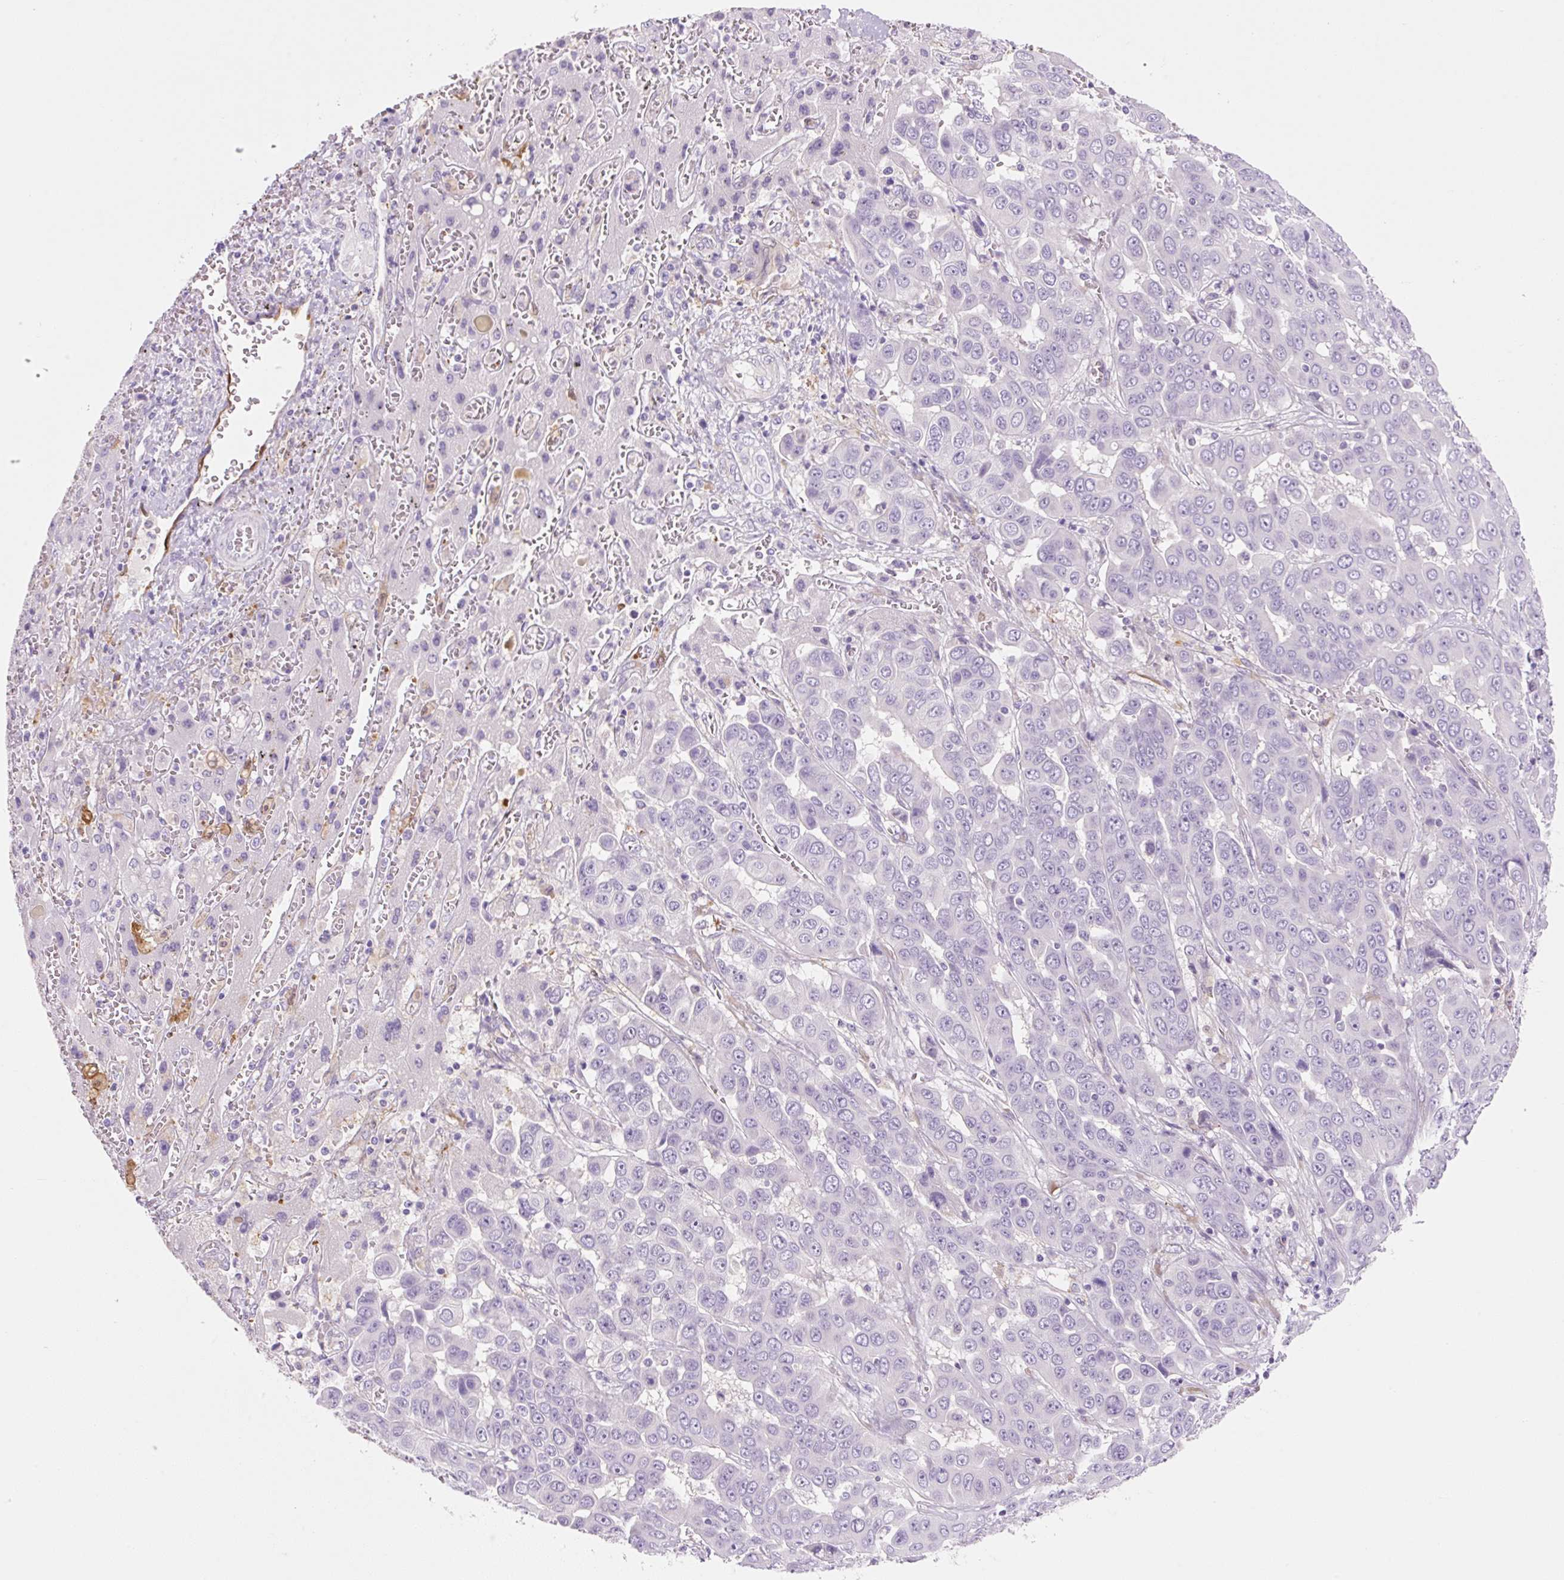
{"staining": {"intensity": "negative", "quantity": "none", "location": "none"}, "tissue": "liver cancer", "cell_type": "Tumor cells", "image_type": "cancer", "snomed": [{"axis": "morphology", "description": "Cholangiocarcinoma"}, {"axis": "topography", "description": "Liver"}], "caption": "This image is of liver cholangiocarcinoma stained with immunohistochemistry (IHC) to label a protein in brown with the nuclei are counter-stained blue. There is no expression in tumor cells.", "gene": "FABP5", "patient": {"sex": "female", "age": 52}}